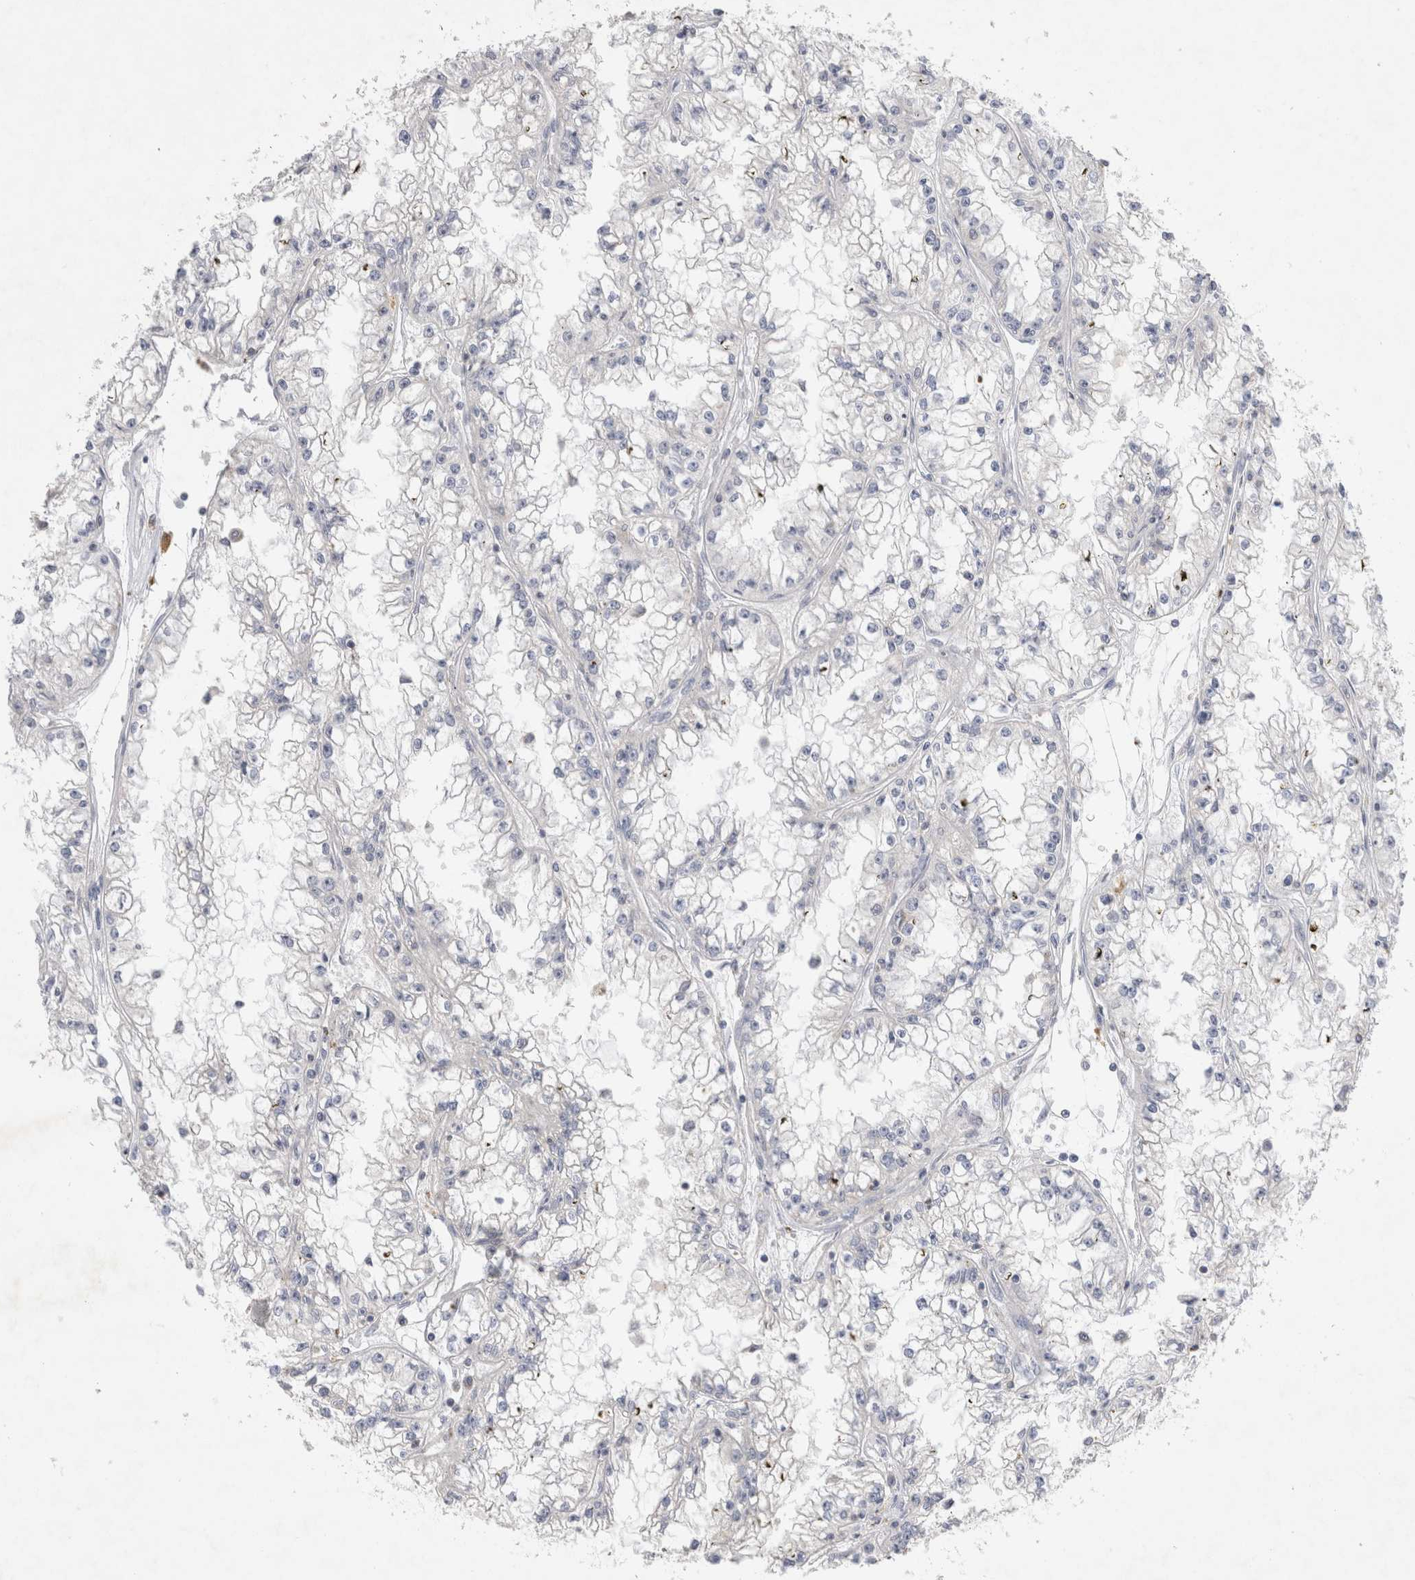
{"staining": {"intensity": "negative", "quantity": "none", "location": "none"}, "tissue": "renal cancer", "cell_type": "Tumor cells", "image_type": "cancer", "snomed": [{"axis": "morphology", "description": "Adenocarcinoma, NOS"}, {"axis": "topography", "description": "Kidney"}], "caption": "IHC of human renal adenocarcinoma shows no positivity in tumor cells.", "gene": "ZNF23", "patient": {"sex": "male", "age": 56}}